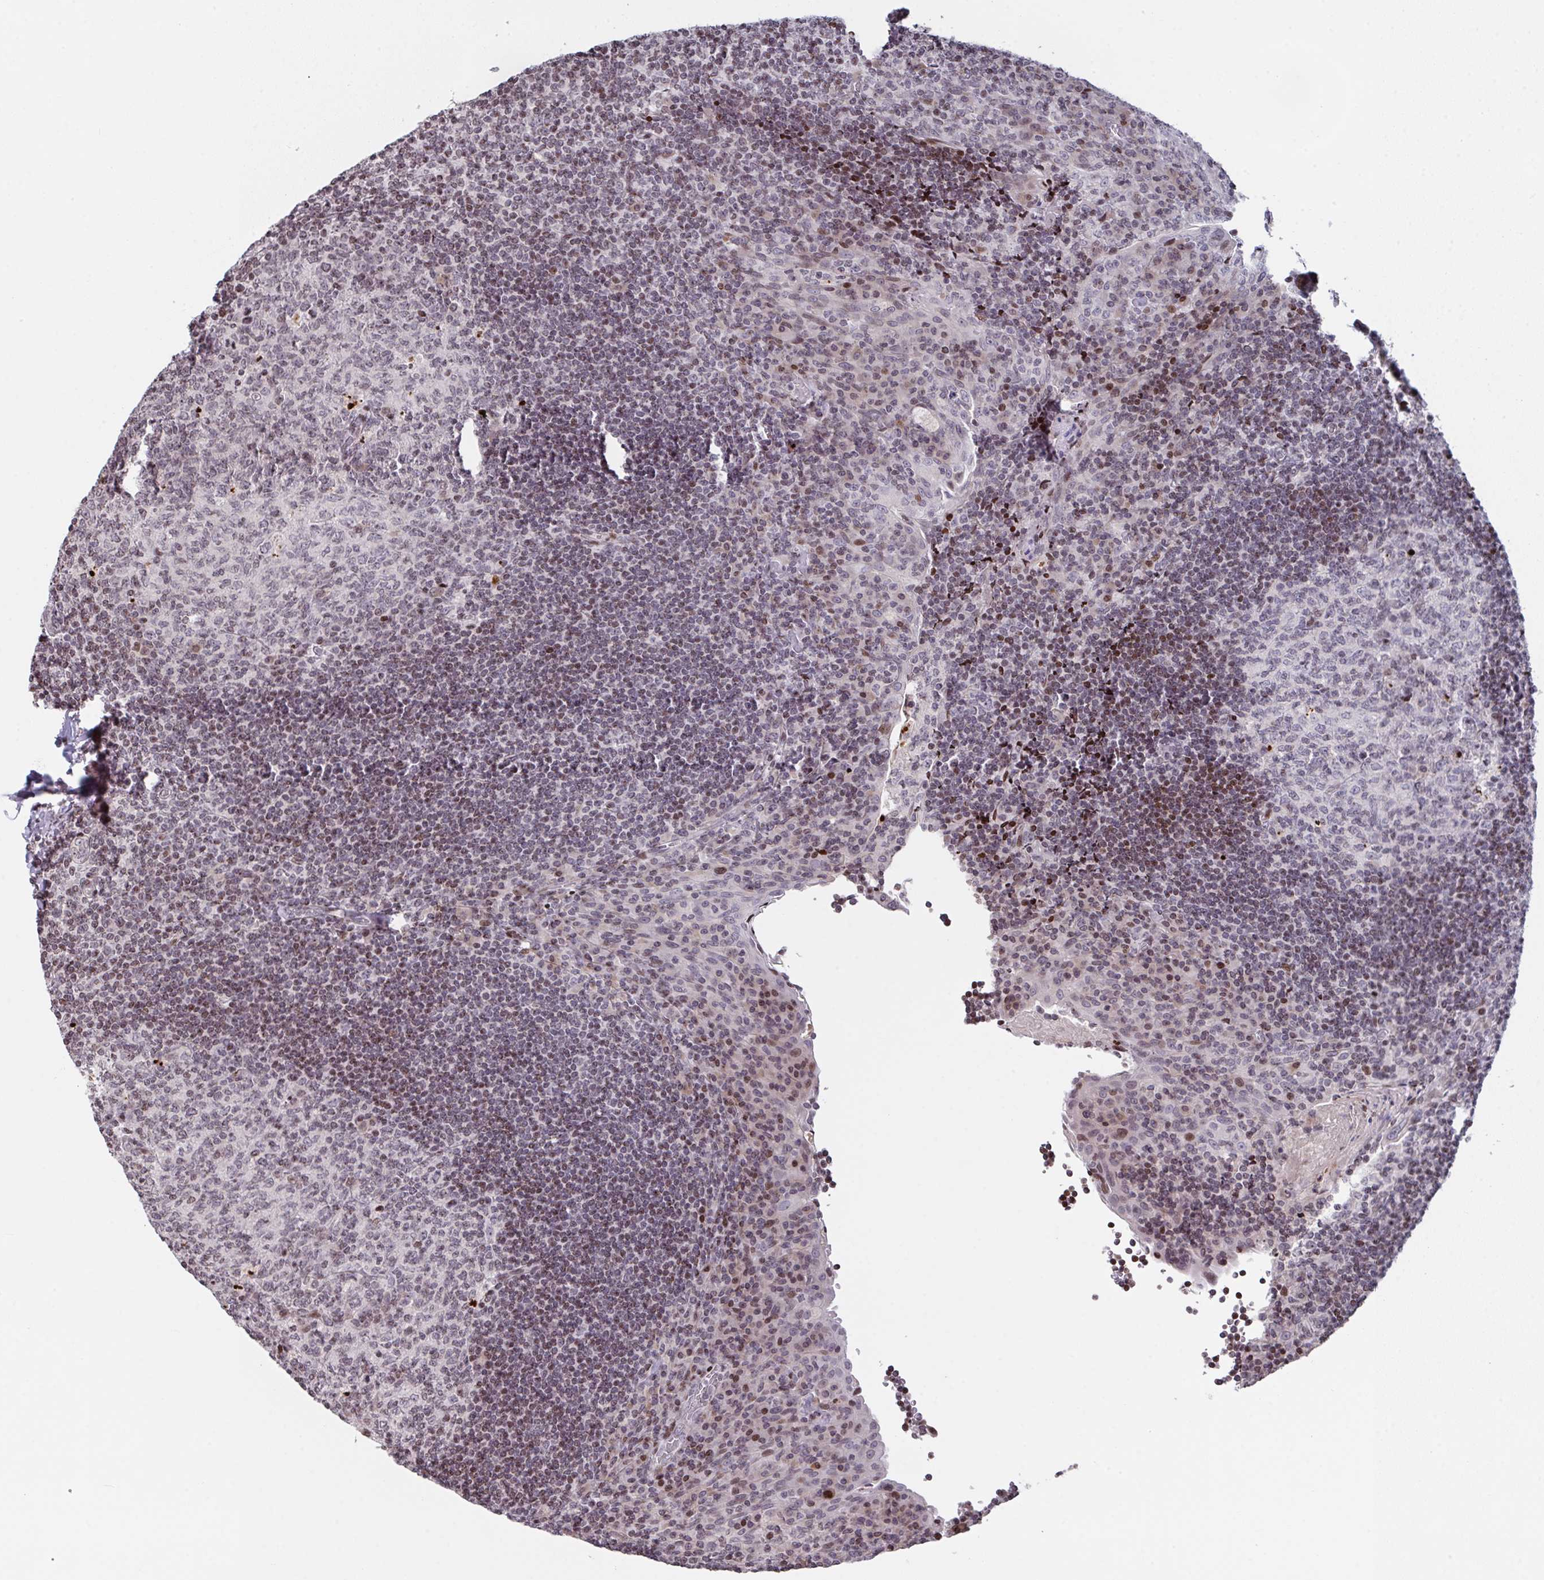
{"staining": {"intensity": "weak", "quantity": "<25%", "location": "nuclear"}, "tissue": "tonsil", "cell_type": "Germinal center cells", "image_type": "normal", "snomed": [{"axis": "morphology", "description": "Normal tissue, NOS"}, {"axis": "topography", "description": "Tonsil"}], "caption": "Germinal center cells show no significant positivity in benign tonsil. (Immunohistochemistry, brightfield microscopy, high magnification).", "gene": "PCDHB8", "patient": {"sex": "male", "age": 17}}